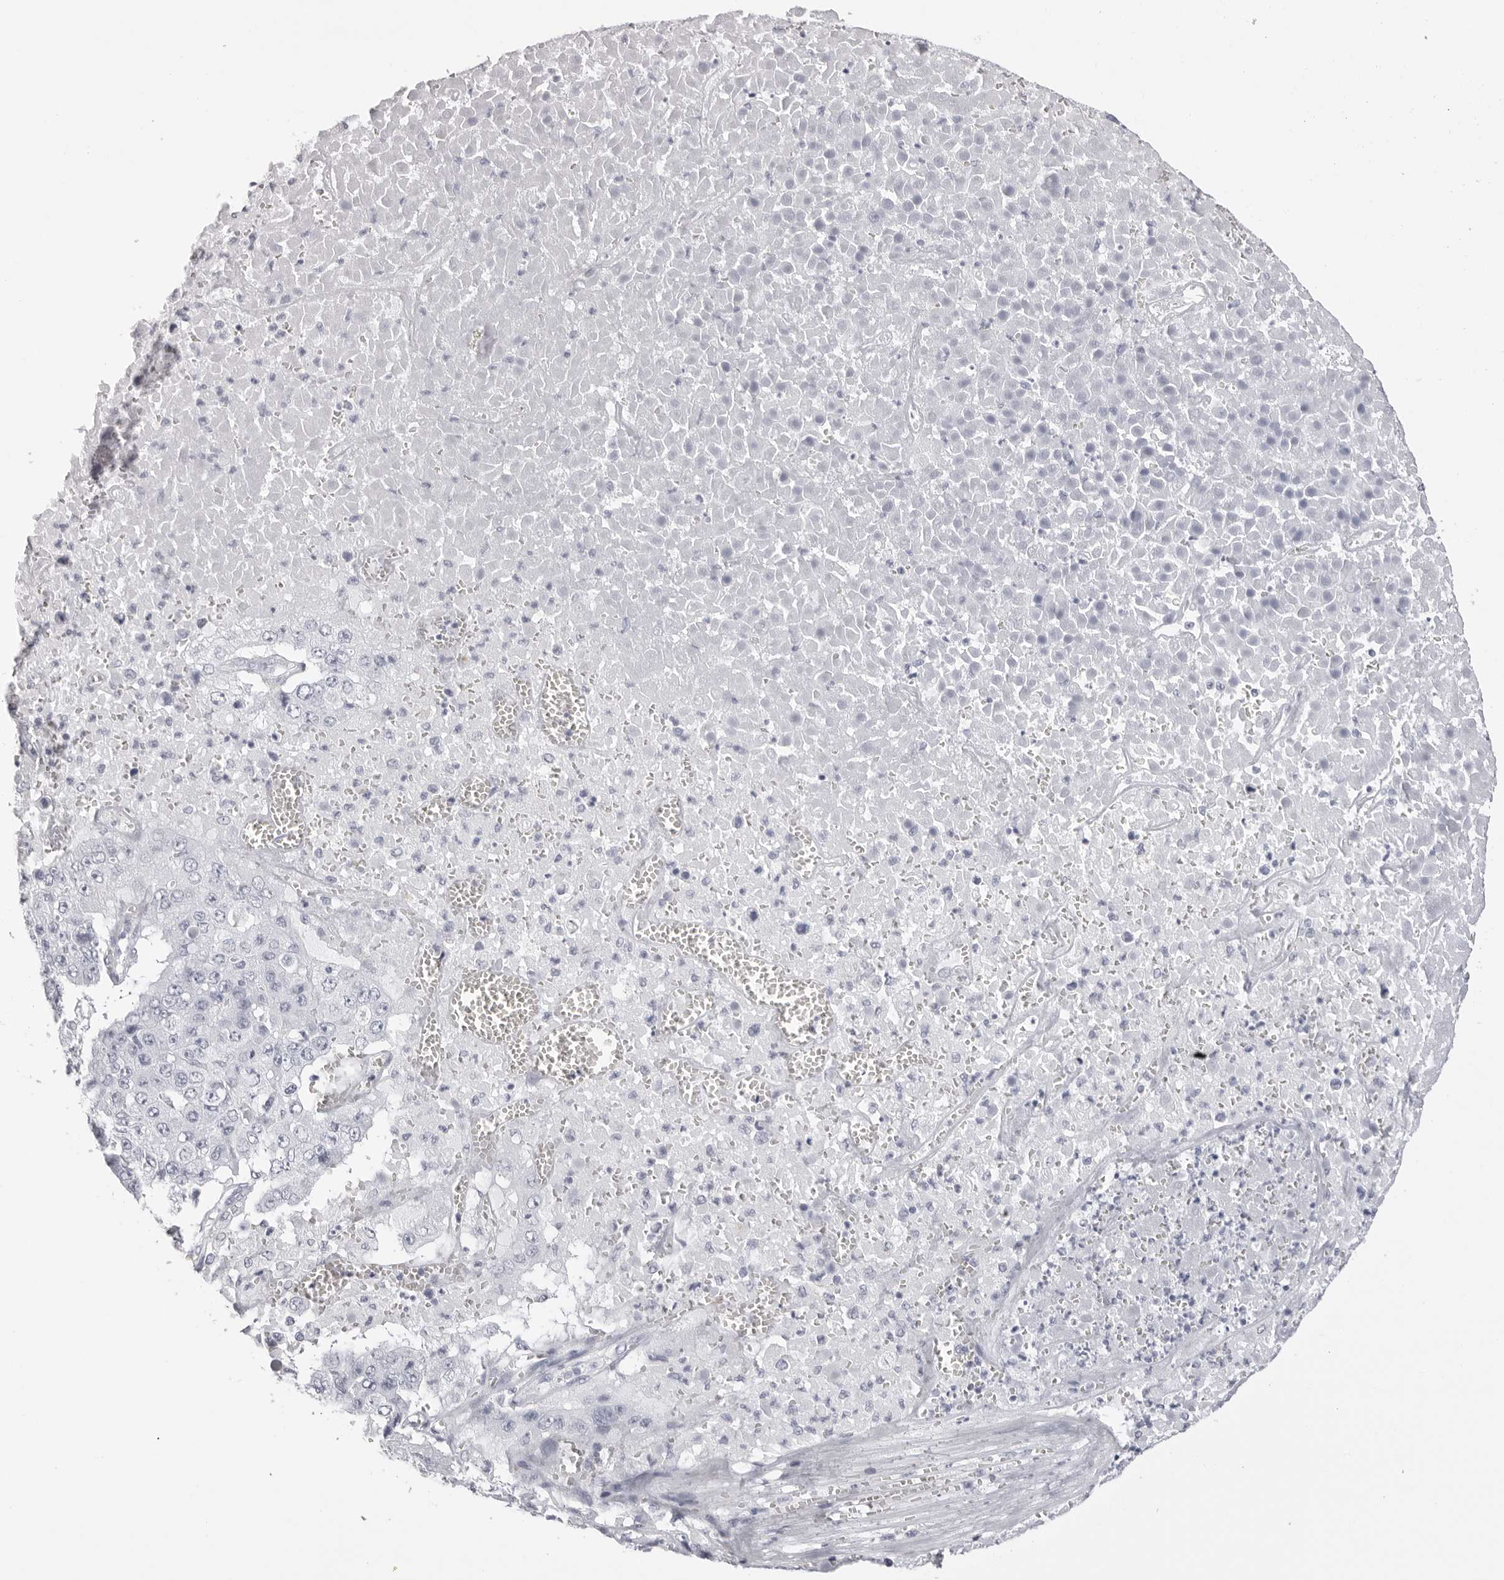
{"staining": {"intensity": "negative", "quantity": "none", "location": "none"}, "tissue": "pancreatic cancer", "cell_type": "Tumor cells", "image_type": "cancer", "snomed": [{"axis": "morphology", "description": "Adenocarcinoma, NOS"}, {"axis": "topography", "description": "Pancreas"}], "caption": "This is an immunohistochemistry (IHC) micrograph of pancreatic cancer (adenocarcinoma). There is no staining in tumor cells.", "gene": "RHO", "patient": {"sex": "male", "age": 50}}